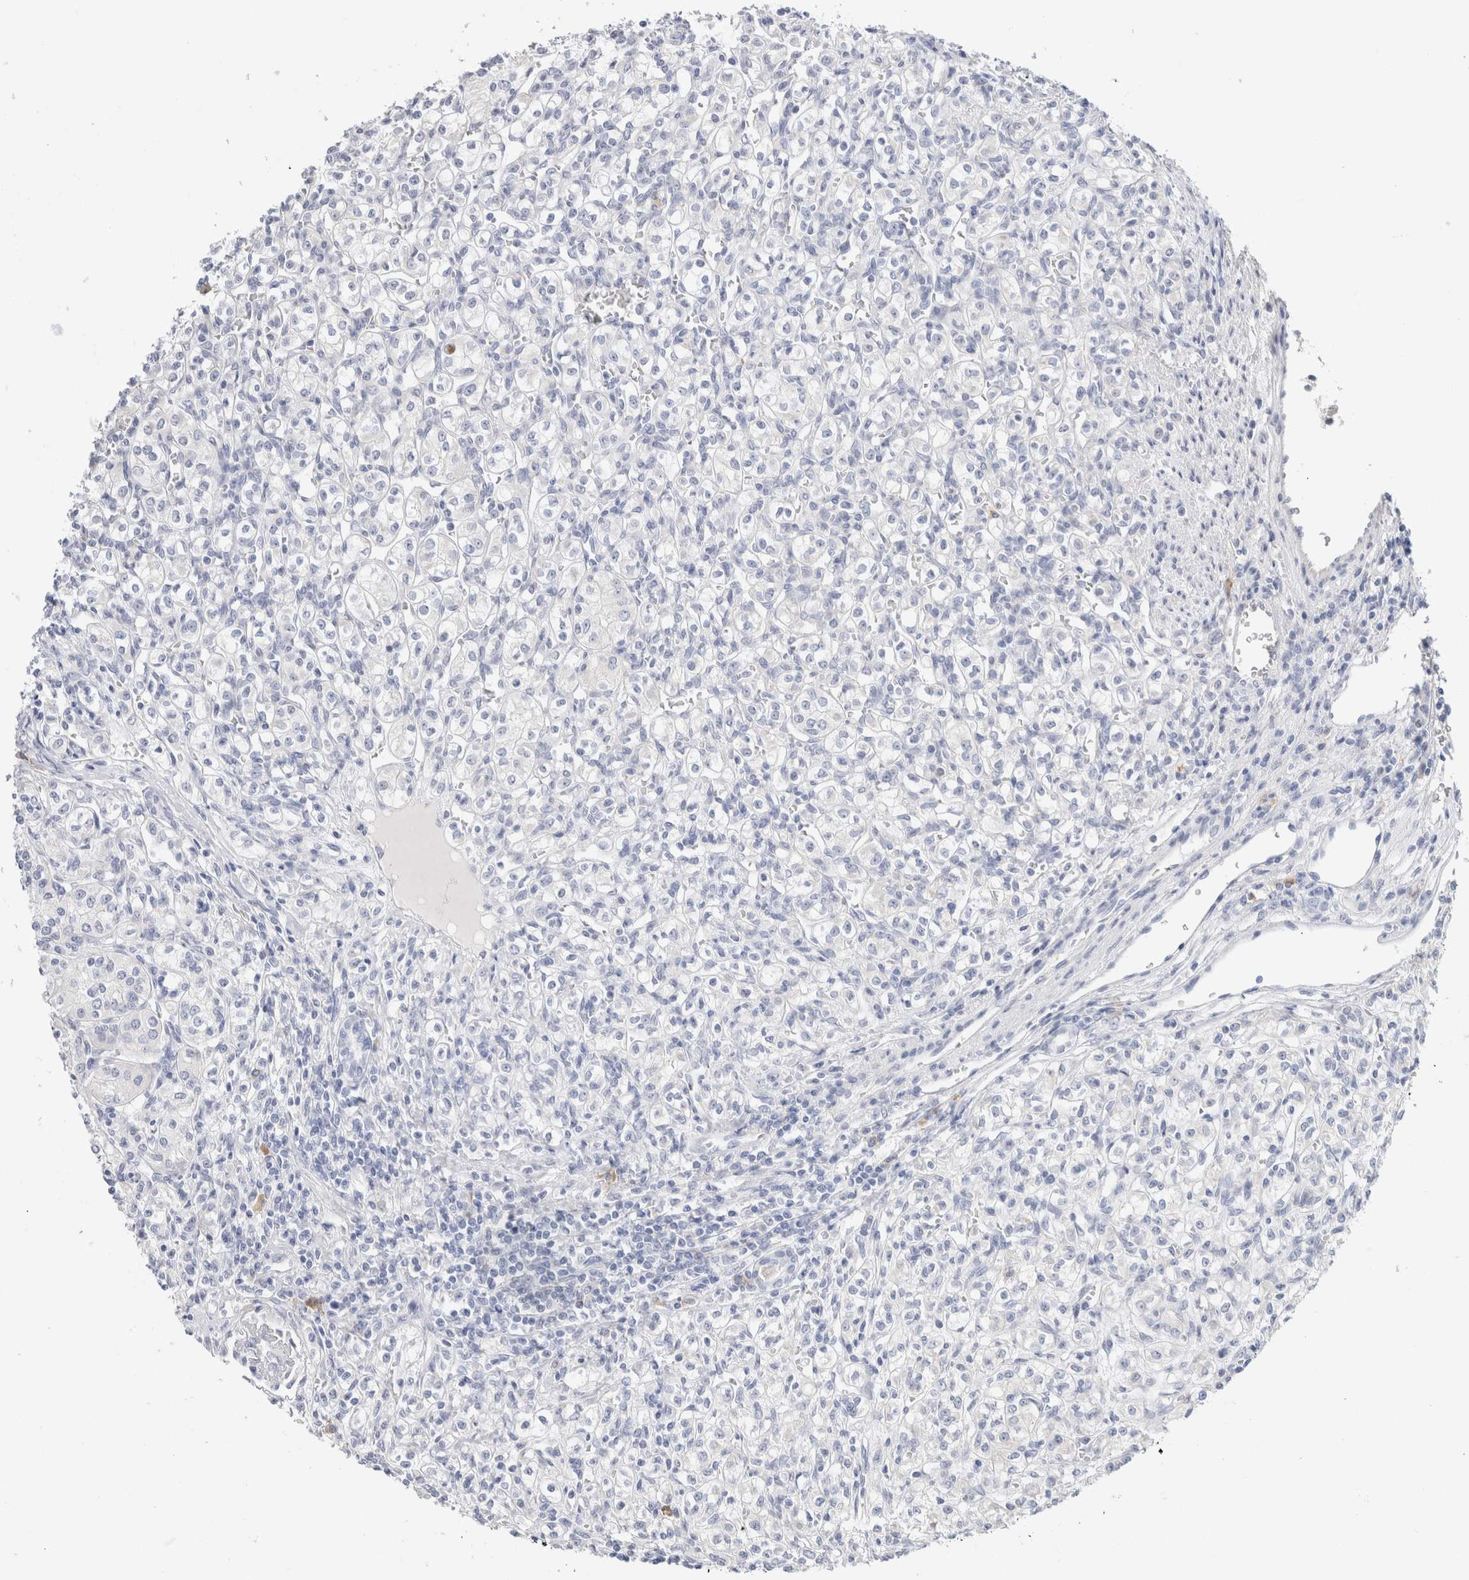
{"staining": {"intensity": "negative", "quantity": "none", "location": "none"}, "tissue": "renal cancer", "cell_type": "Tumor cells", "image_type": "cancer", "snomed": [{"axis": "morphology", "description": "Adenocarcinoma, NOS"}, {"axis": "topography", "description": "Kidney"}], "caption": "This is an immunohistochemistry (IHC) image of human renal cancer. There is no positivity in tumor cells.", "gene": "GADD45G", "patient": {"sex": "male", "age": 77}}